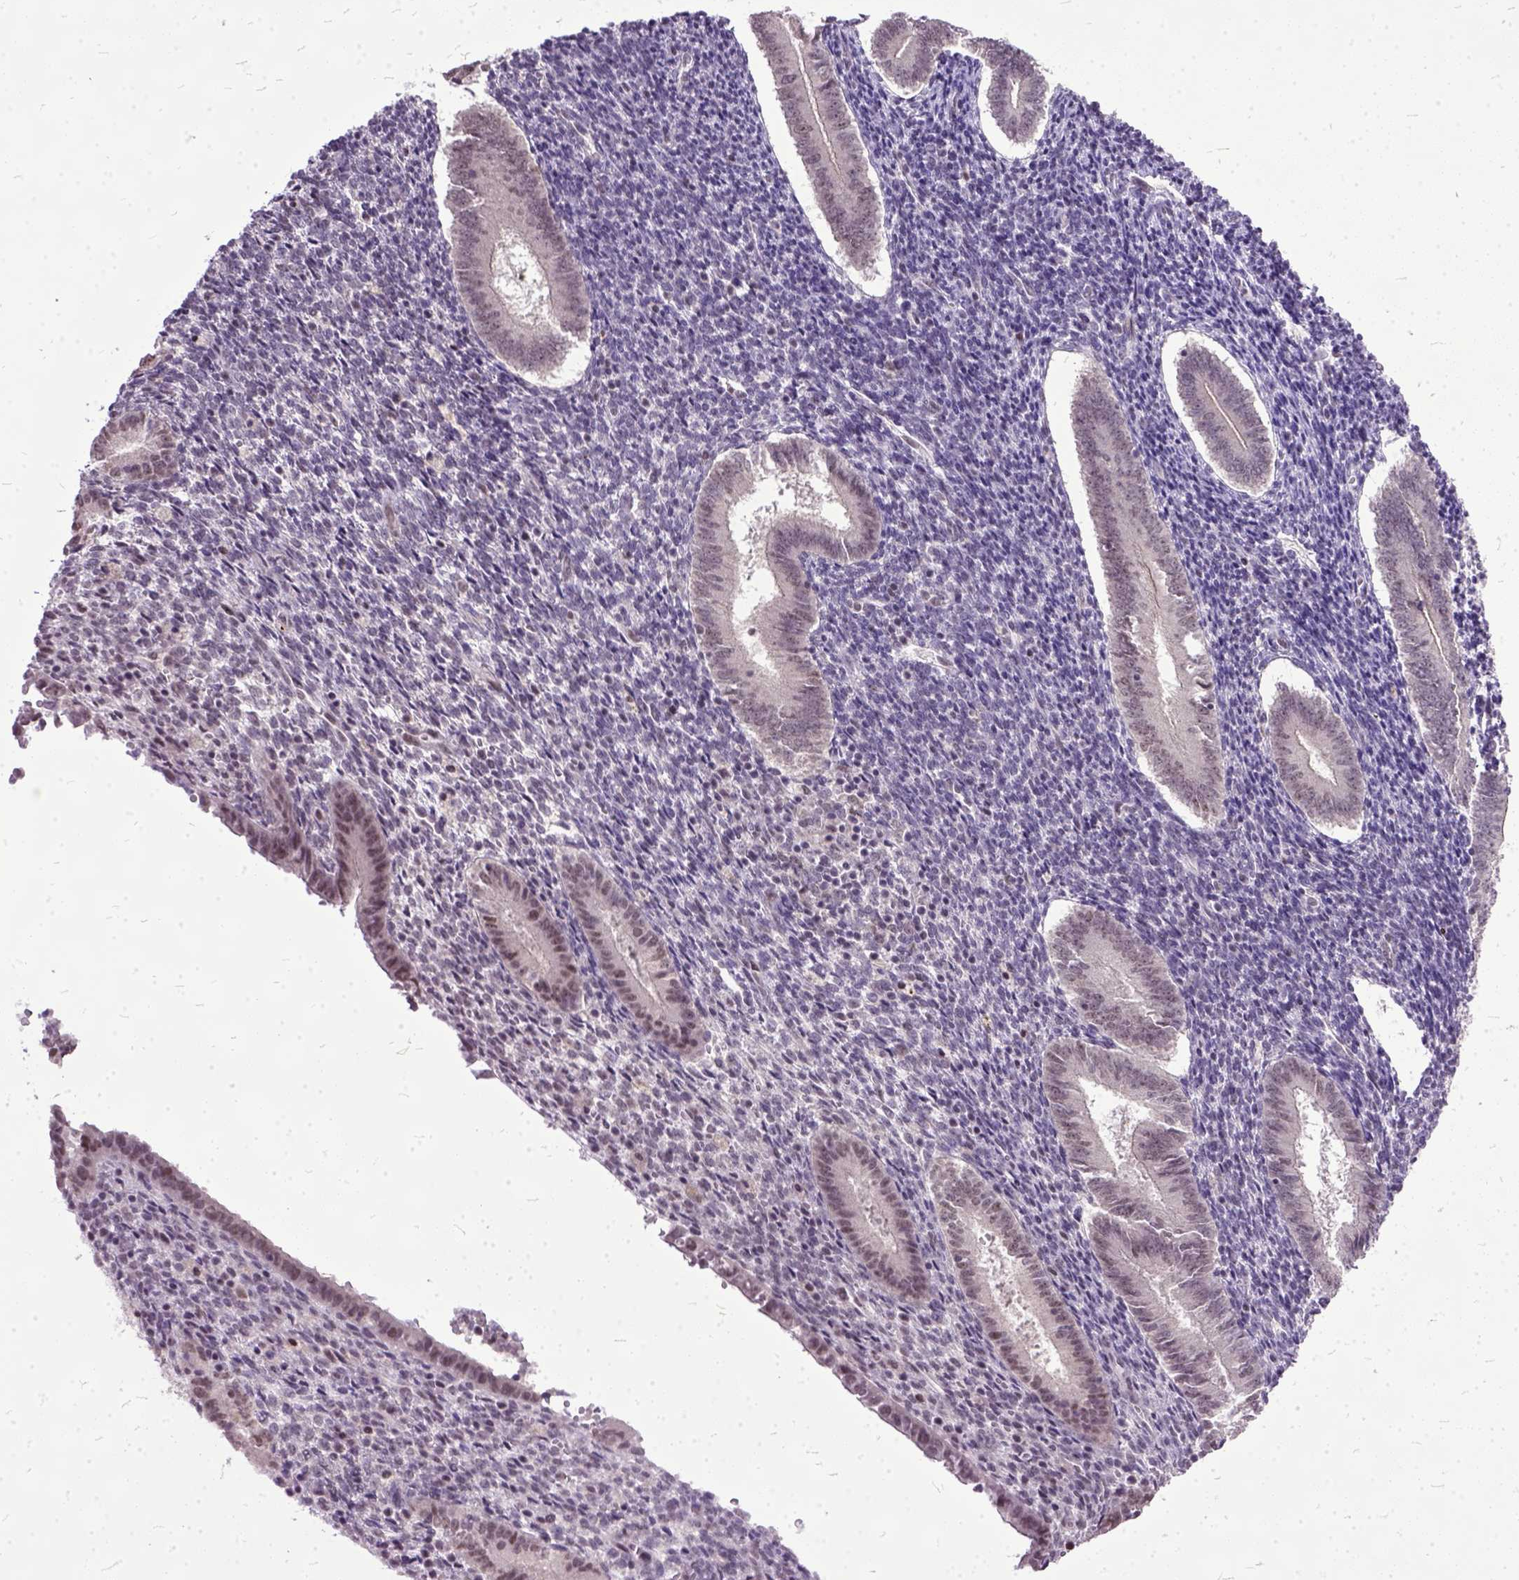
{"staining": {"intensity": "weak", "quantity": "25%-75%", "location": "nuclear"}, "tissue": "endometrium", "cell_type": "Cells in endometrial stroma", "image_type": "normal", "snomed": [{"axis": "morphology", "description": "Normal tissue, NOS"}, {"axis": "topography", "description": "Endometrium"}], "caption": "Endometrium was stained to show a protein in brown. There is low levels of weak nuclear staining in approximately 25%-75% of cells in endometrial stroma. The protein is stained brown, and the nuclei are stained in blue (DAB (3,3'-diaminobenzidine) IHC with brightfield microscopy, high magnification).", "gene": "ORC5", "patient": {"sex": "female", "age": 25}}